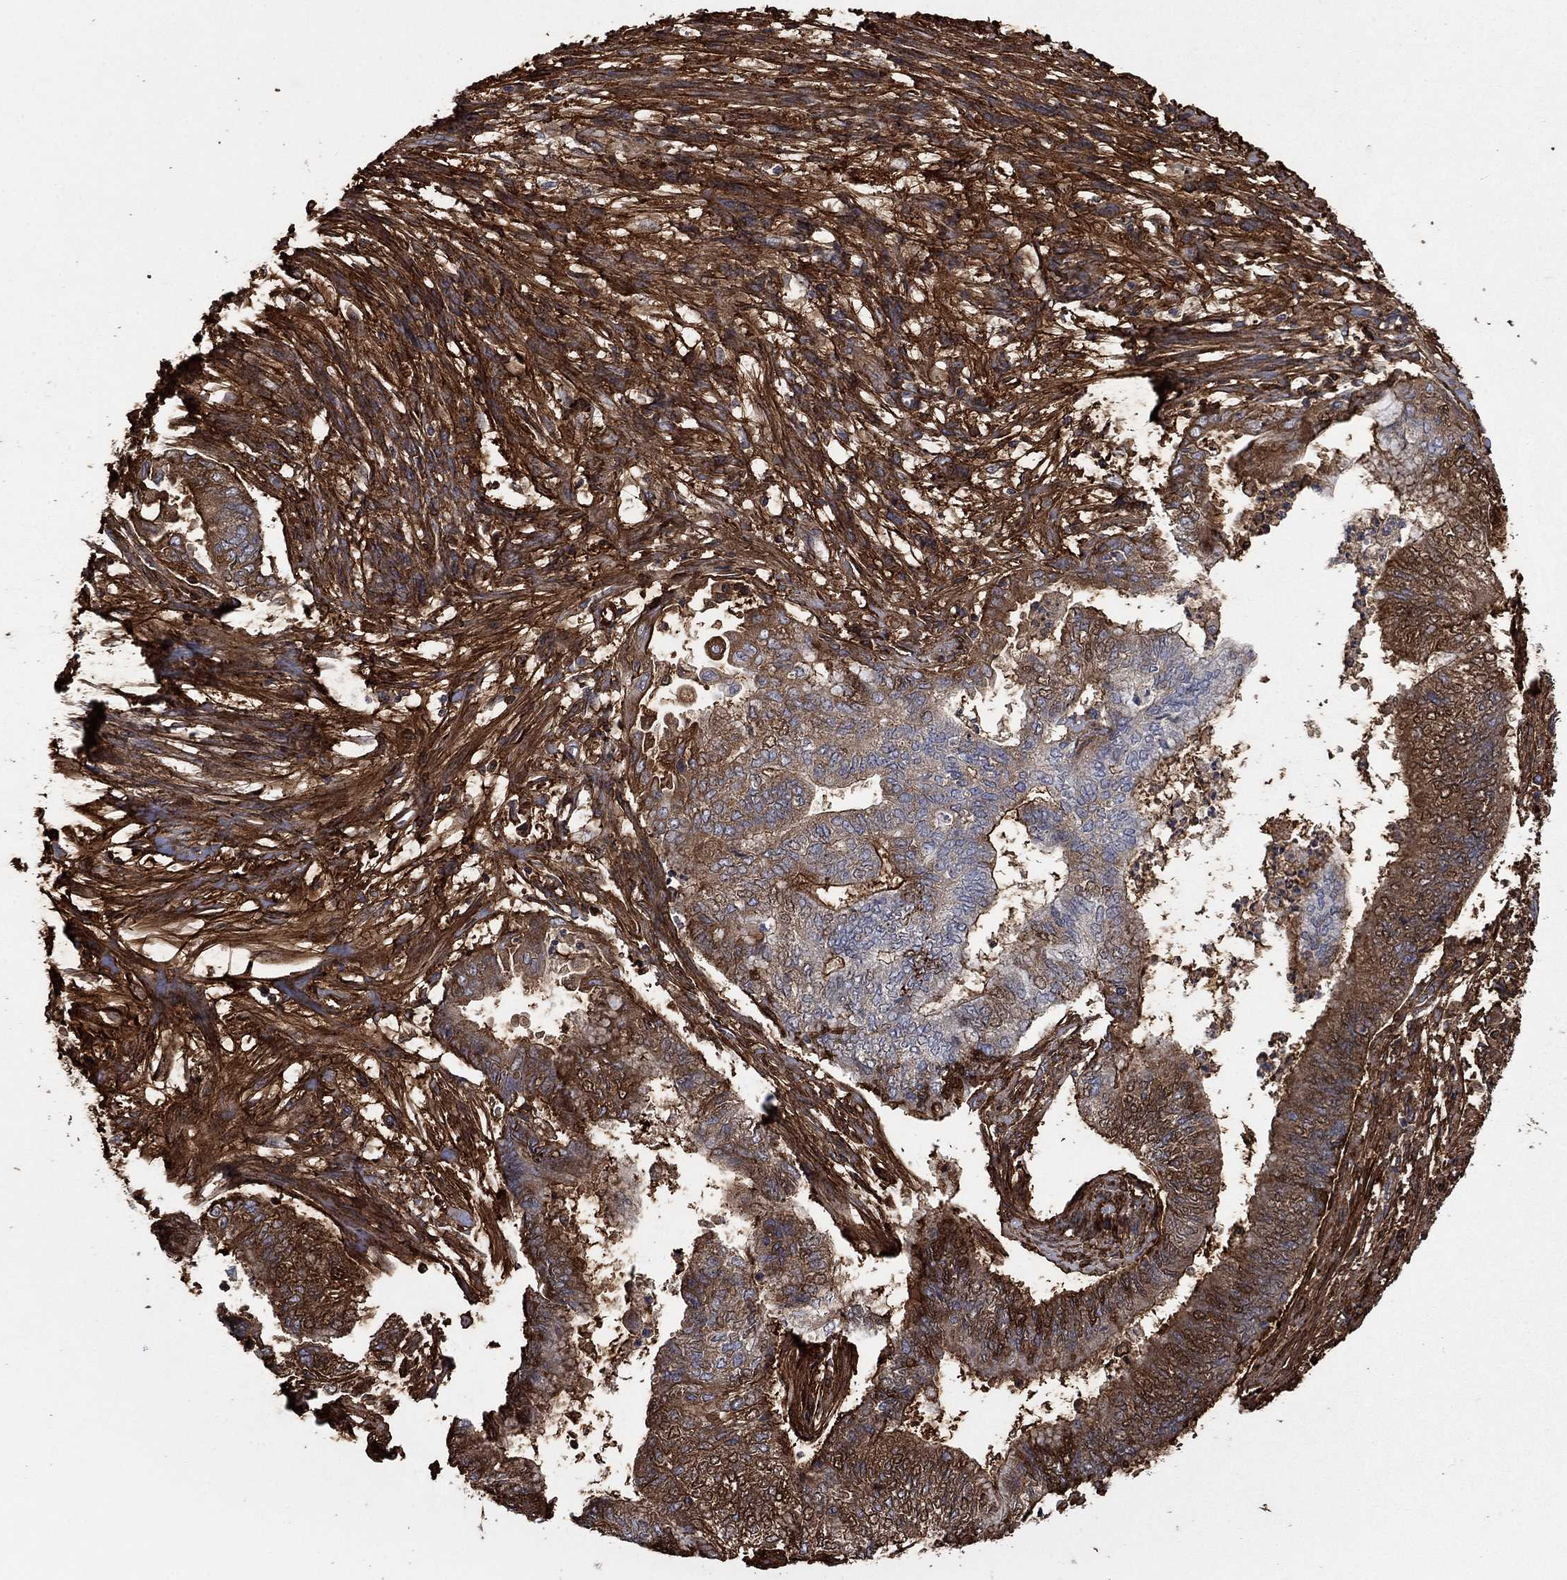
{"staining": {"intensity": "moderate", "quantity": "25%-75%", "location": "cytoplasmic/membranous"}, "tissue": "endometrial cancer", "cell_type": "Tumor cells", "image_type": "cancer", "snomed": [{"axis": "morphology", "description": "Adenocarcinoma, NOS"}, {"axis": "topography", "description": "Endometrium"}], "caption": "A photomicrograph of endometrial adenocarcinoma stained for a protein exhibits moderate cytoplasmic/membranous brown staining in tumor cells.", "gene": "VCAN", "patient": {"sex": "female", "age": 65}}